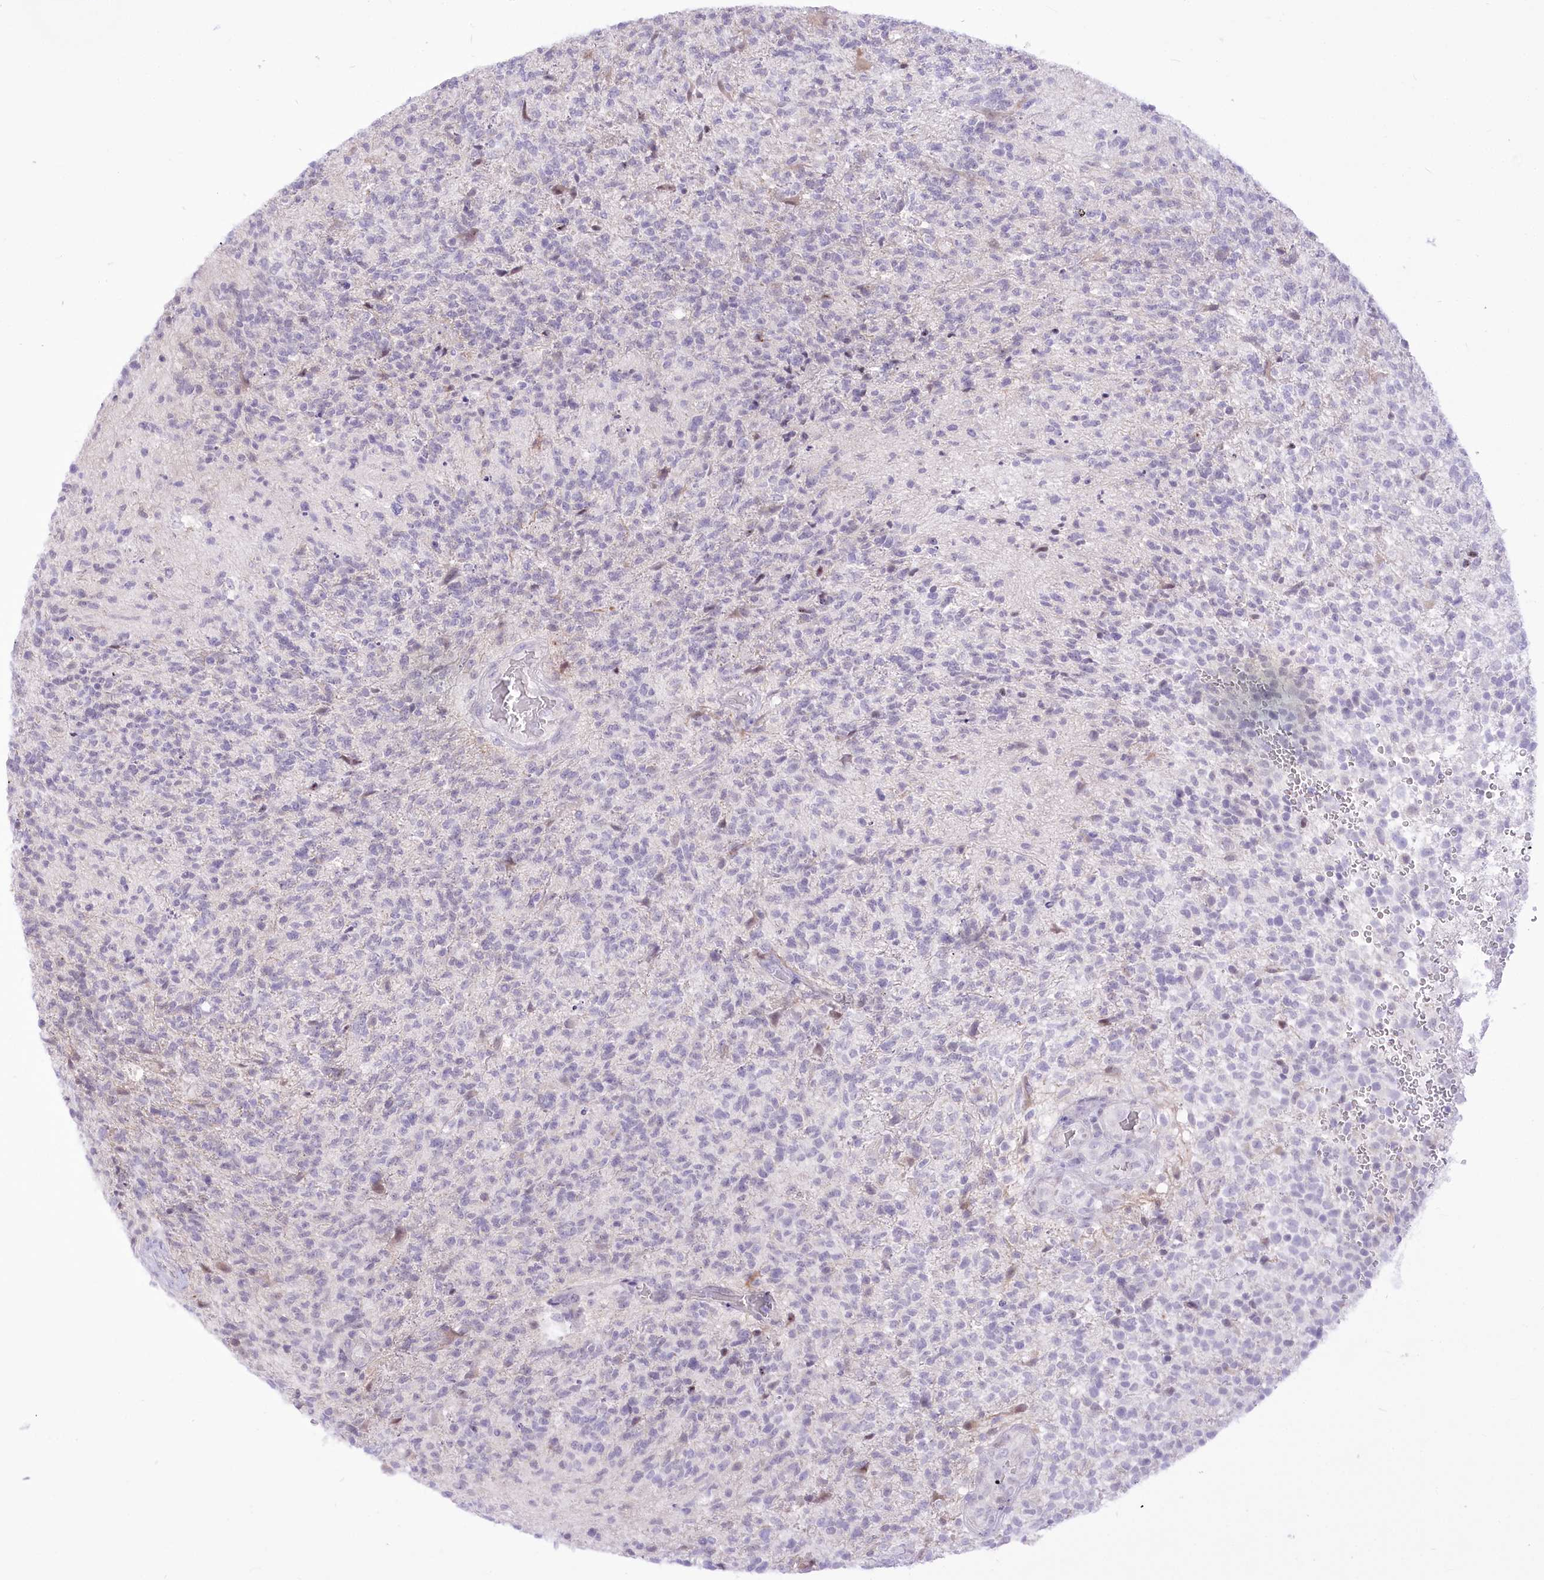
{"staining": {"intensity": "negative", "quantity": "none", "location": "none"}, "tissue": "glioma", "cell_type": "Tumor cells", "image_type": "cancer", "snomed": [{"axis": "morphology", "description": "Glioma, malignant, High grade"}, {"axis": "topography", "description": "Brain"}], "caption": "IHC photomicrograph of neoplastic tissue: human malignant glioma (high-grade) stained with DAB (3,3'-diaminobenzidine) reveals no significant protein staining in tumor cells.", "gene": "BEND7", "patient": {"sex": "male", "age": 56}}